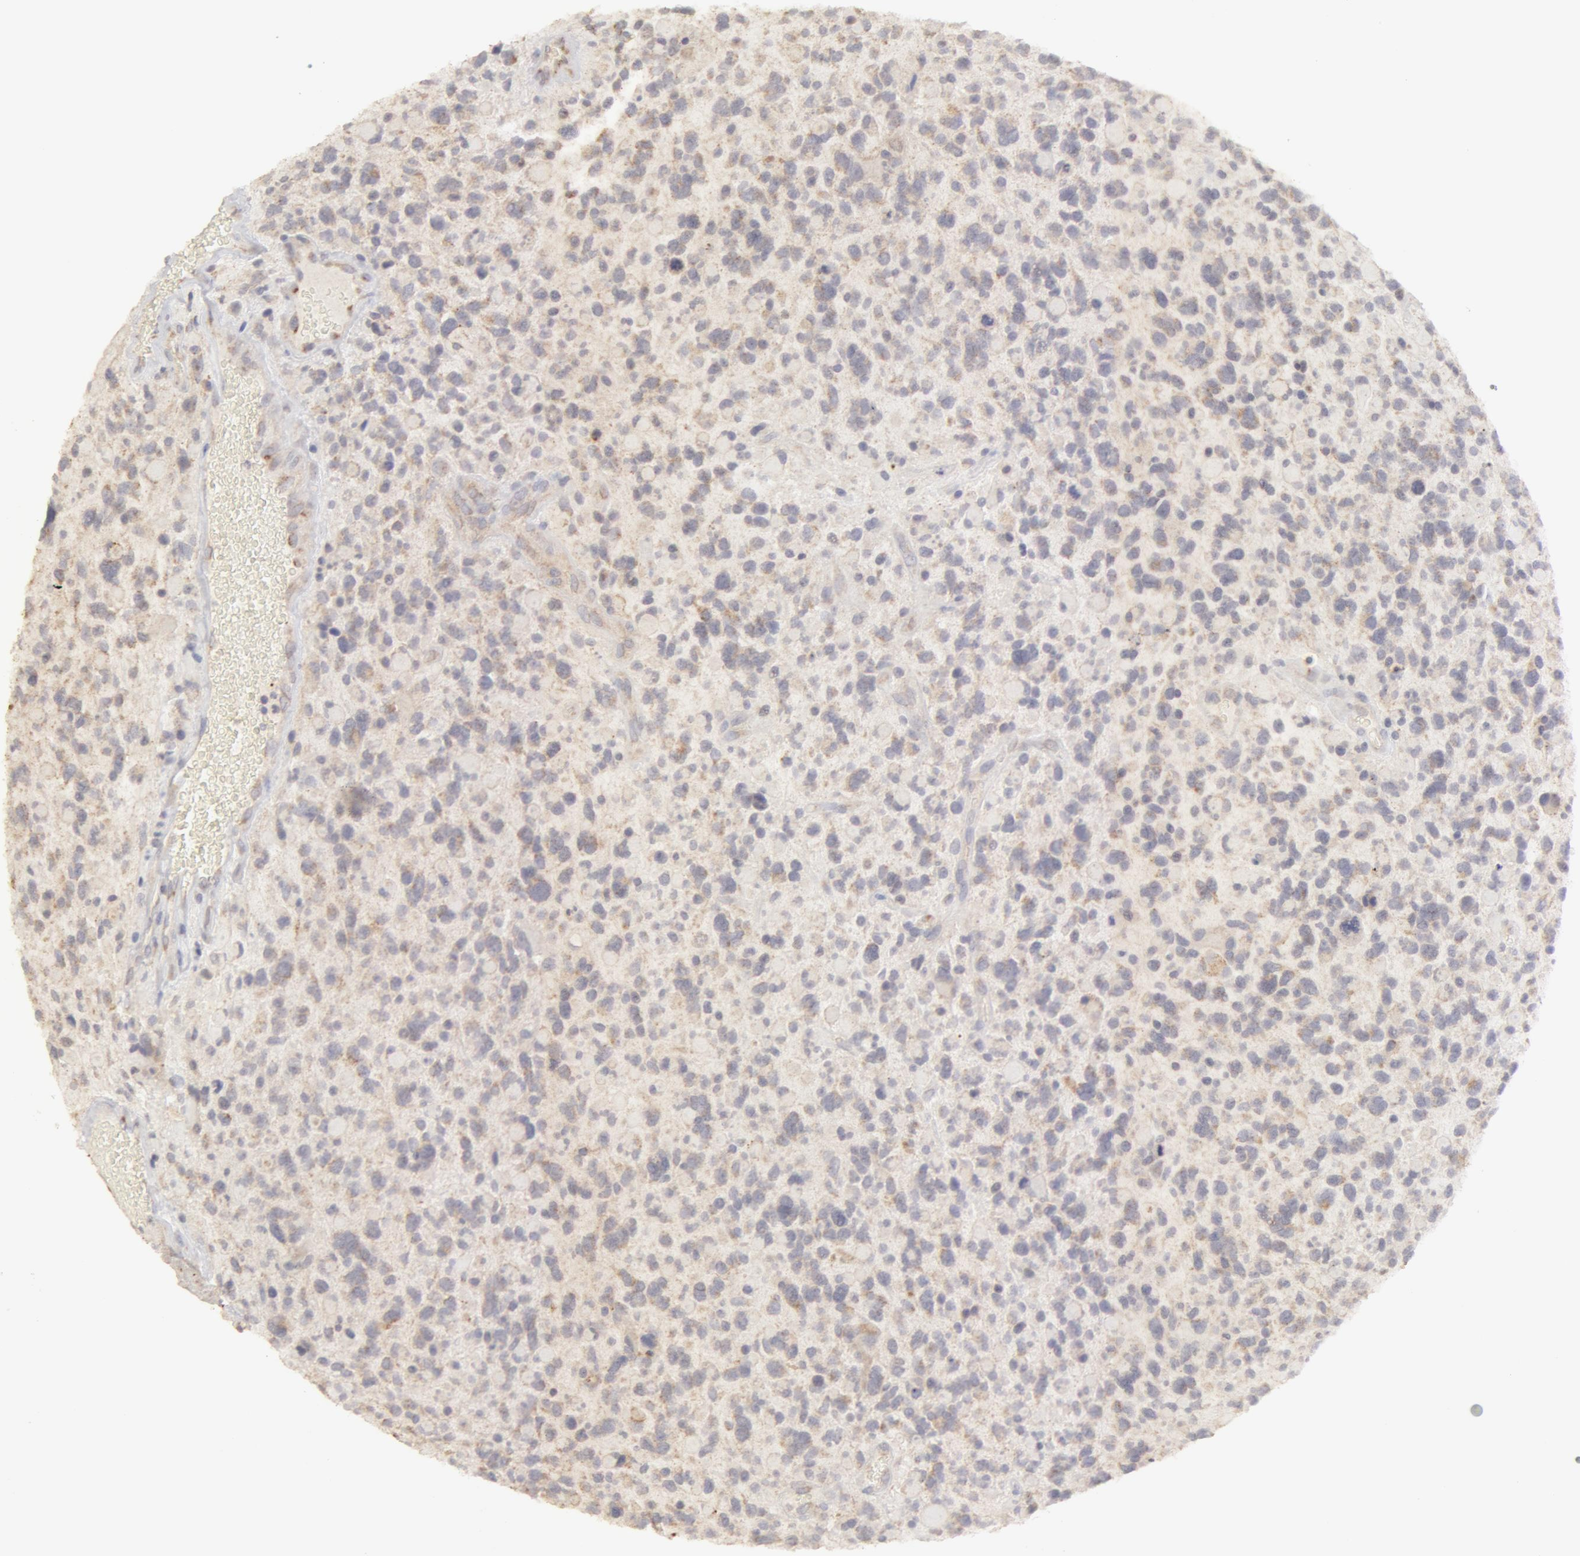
{"staining": {"intensity": "negative", "quantity": "none", "location": "none"}, "tissue": "glioma", "cell_type": "Tumor cells", "image_type": "cancer", "snomed": [{"axis": "morphology", "description": "Glioma, malignant, High grade"}, {"axis": "topography", "description": "Brain"}], "caption": "Immunohistochemistry (IHC) of human malignant high-grade glioma demonstrates no positivity in tumor cells. (DAB IHC with hematoxylin counter stain).", "gene": "ADPRH", "patient": {"sex": "female", "age": 37}}